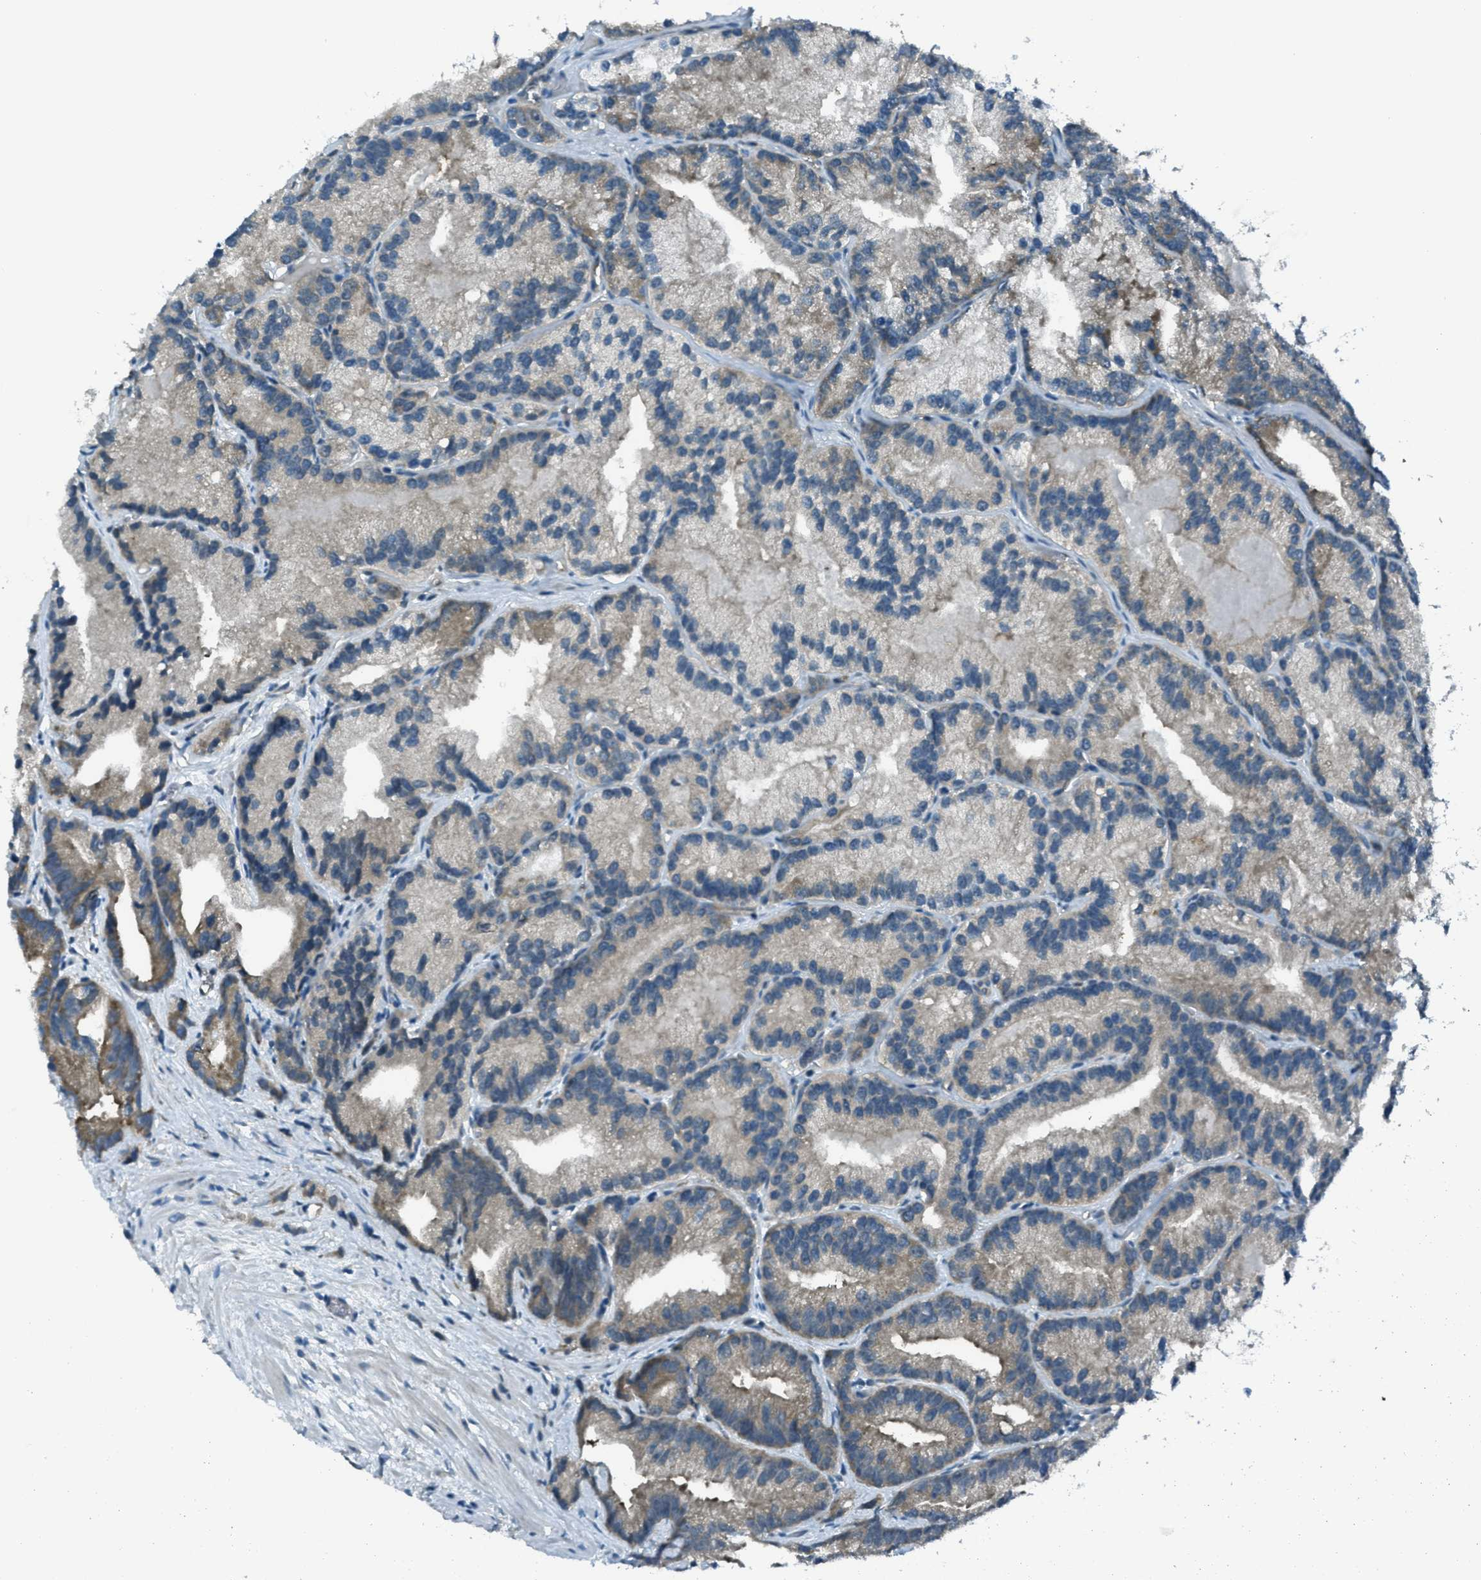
{"staining": {"intensity": "moderate", "quantity": "25%-75%", "location": "cytoplasmic/membranous"}, "tissue": "prostate cancer", "cell_type": "Tumor cells", "image_type": "cancer", "snomed": [{"axis": "morphology", "description": "Adenocarcinoma, Low grade"}, {"axis": "topography", "description": "Prostate"}], "caption": "This micrograph displays prostate cancer stained with IHC to label a protein in brown. The cytoplasmic/membranous of tumor cells show moderate positivity for the protein. Nuclei are counter-stained blue.", "gene": "ASAP2", "patient": {"sex": "male", "age": 89}}